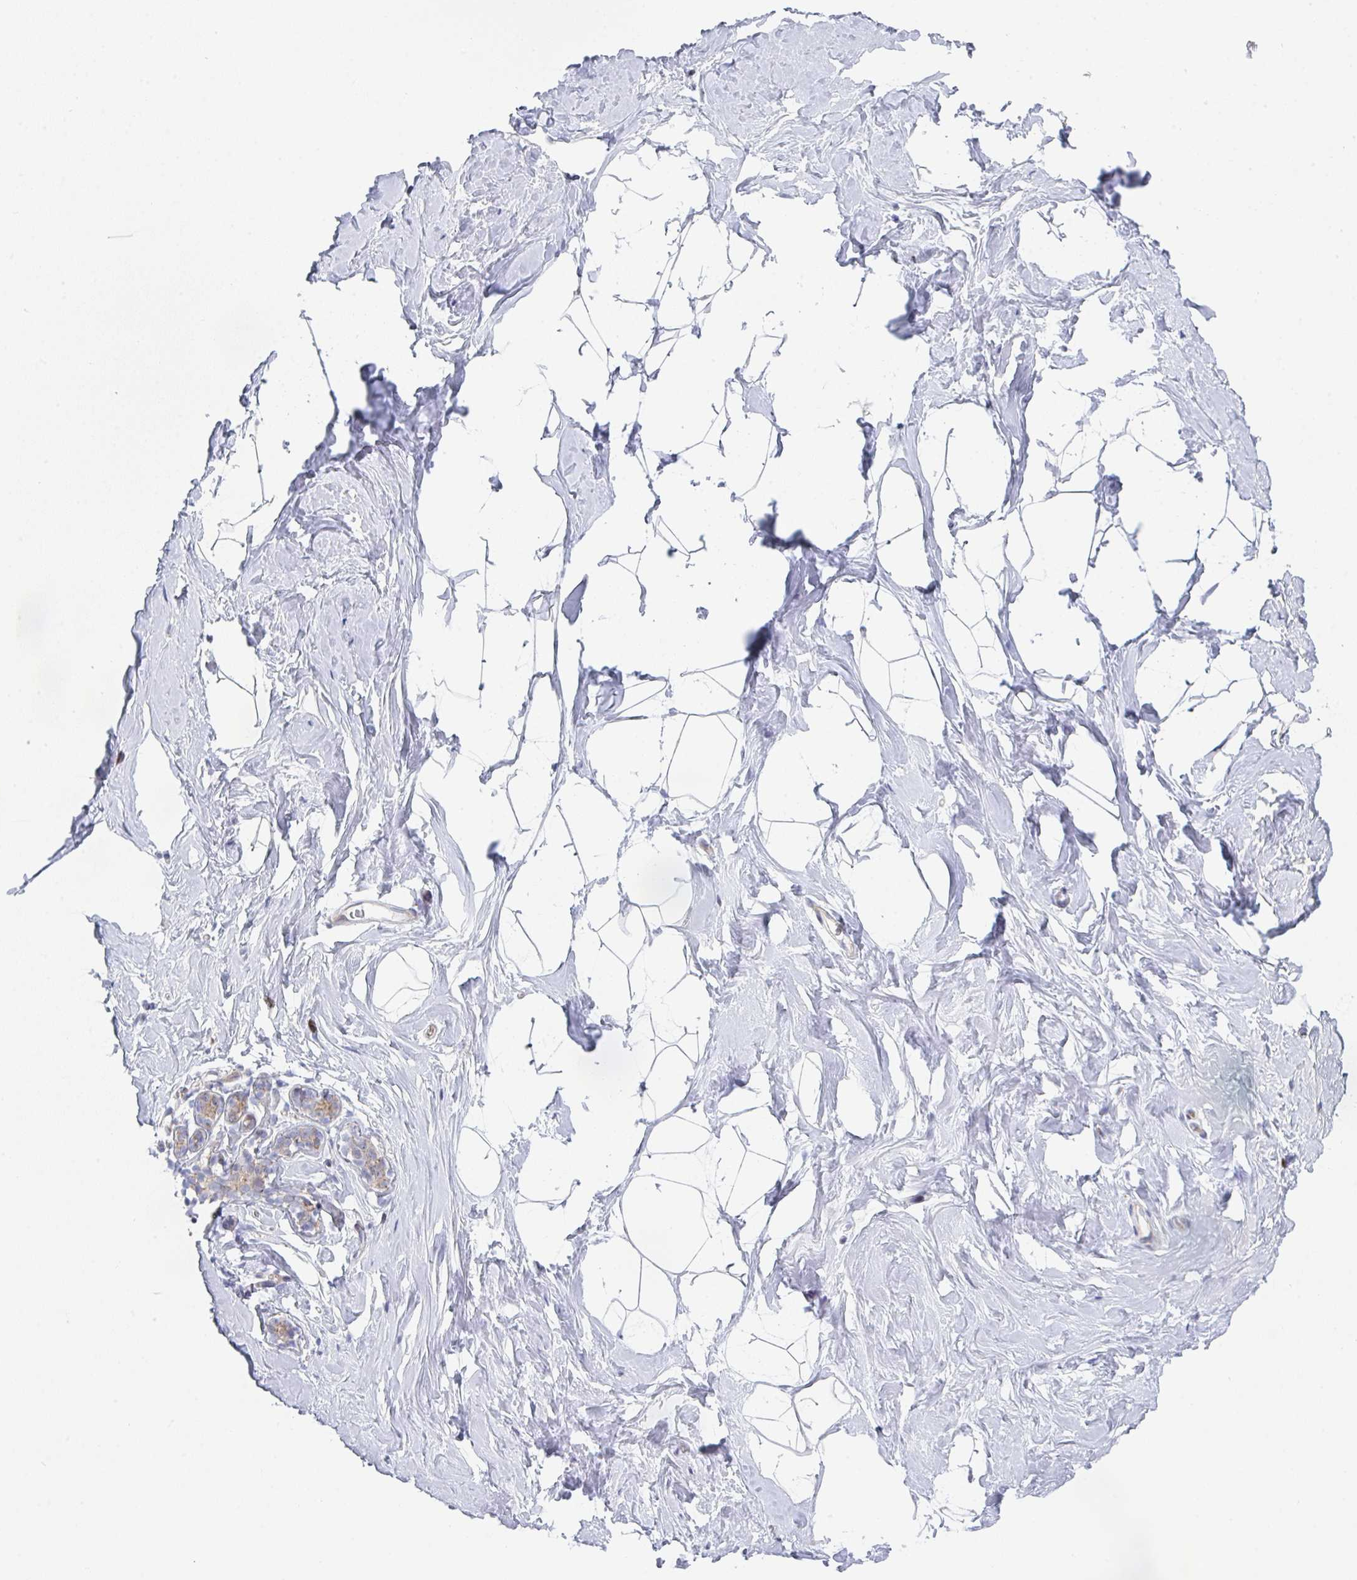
{"staining": {"intensity": "negative", "quantity": "none", "location": "none"}, "tissue": "breast", "cell_type": "Adipocytes", "image_type": "normal", "snomed": [{"axis": "morphology", "description": "Normal tissue, NOS"}, {"axis": "topography", "description": "Breast"}], "caption": "This is an IHC micrograph of benign breast. There is no staining in adipocytes.", "gene": "PRKCH", "patient": {"sex": "female", "age": 32}}